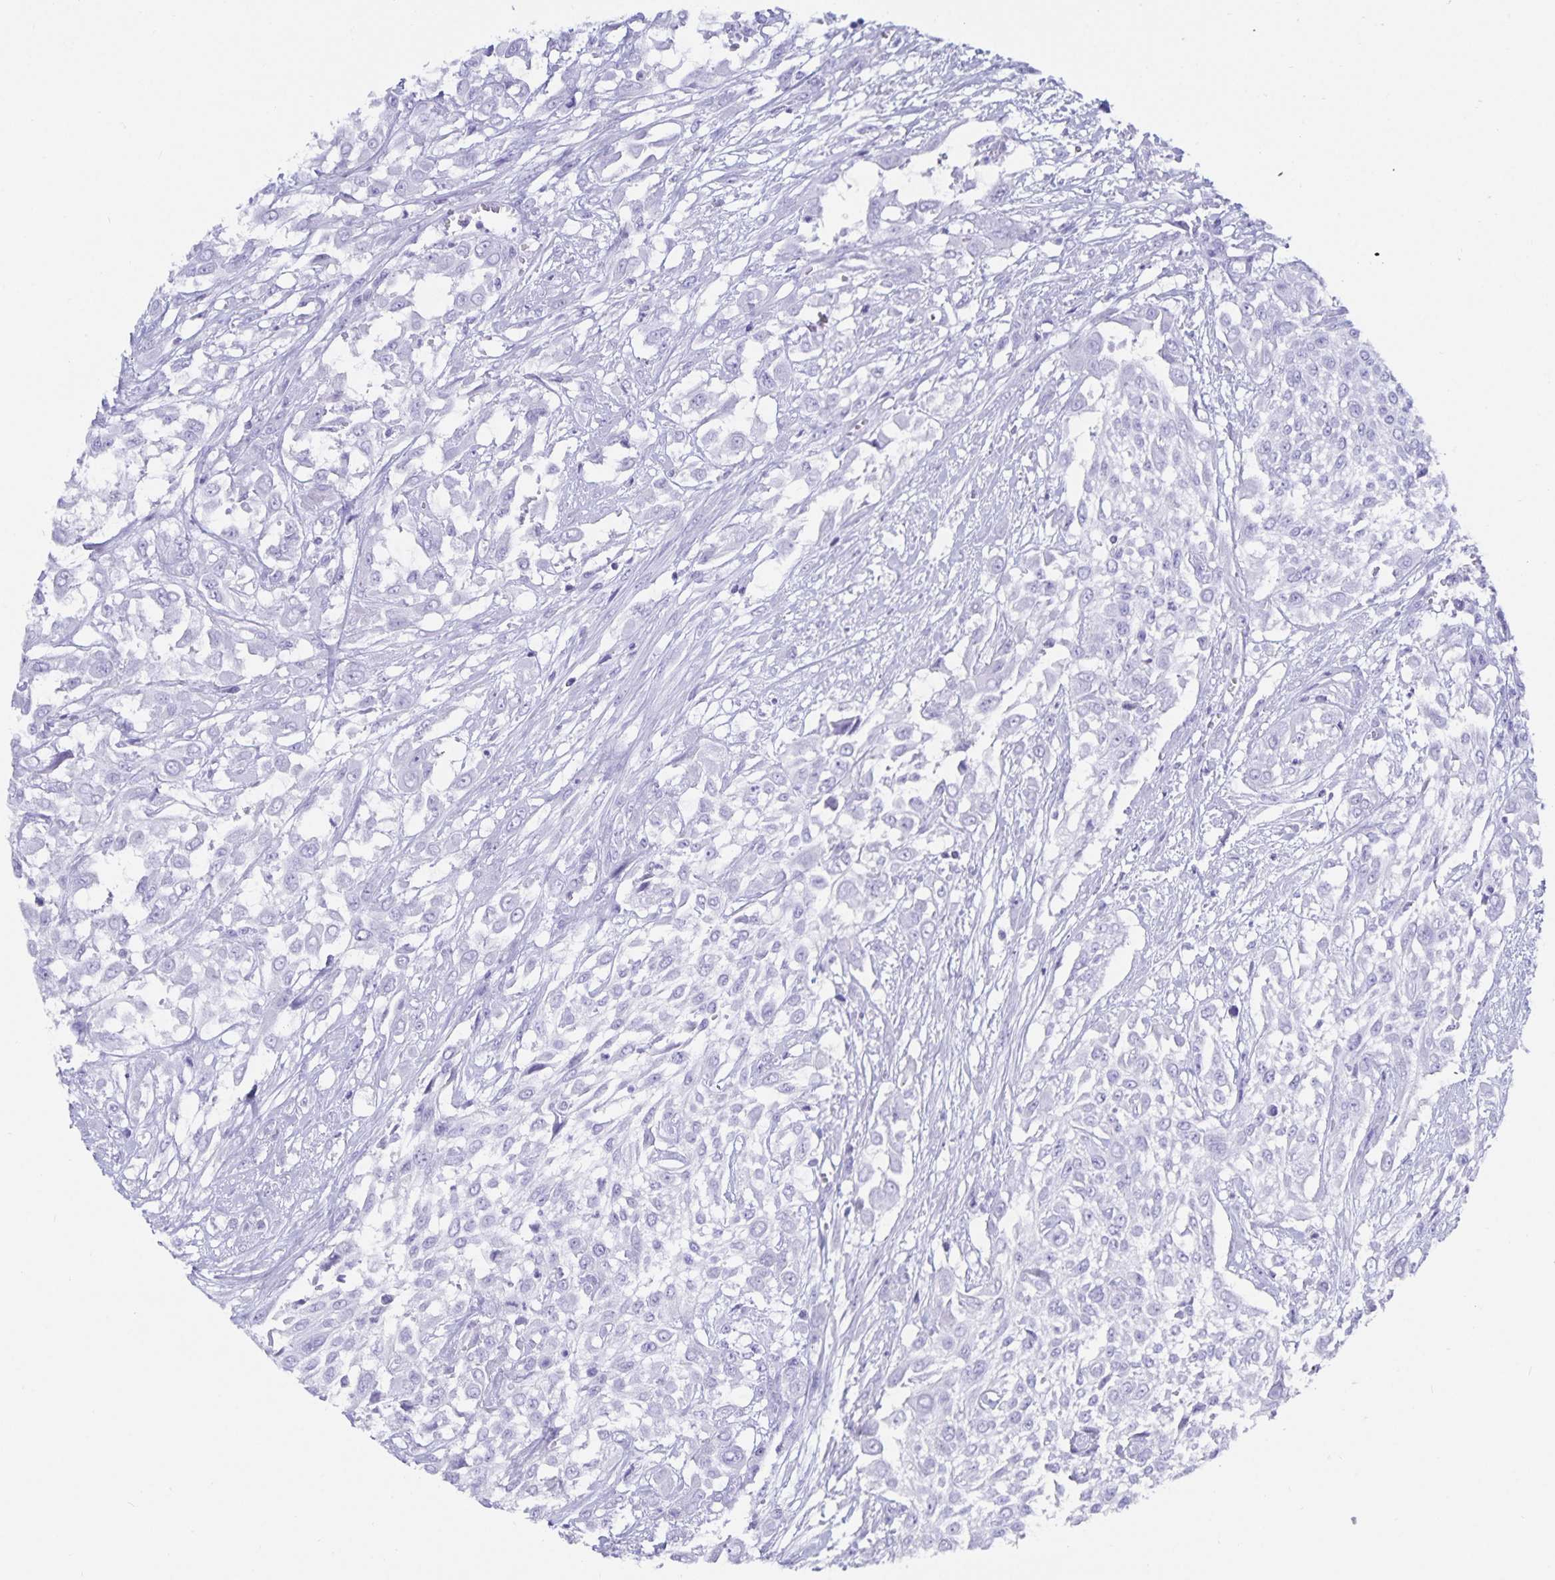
{"staining": {"intensity": "negative", "quantity": "none", "location": "none"}, "tissue": "urothelial cancer", "cell_type": "Tumor cells", "image_type": "cancer", "snomed": [{"axis": "morphology", "description": "Urothelial carcinoma, High grade"}, {"axis": "topography", "description": "Urinary bladder"}], "caption": "Protein analysis of urothelial cancer demonstrates no significant expression in tumor cells.", "gene": "C19orf73", "patient": {"sex": "male", "age": 57}}